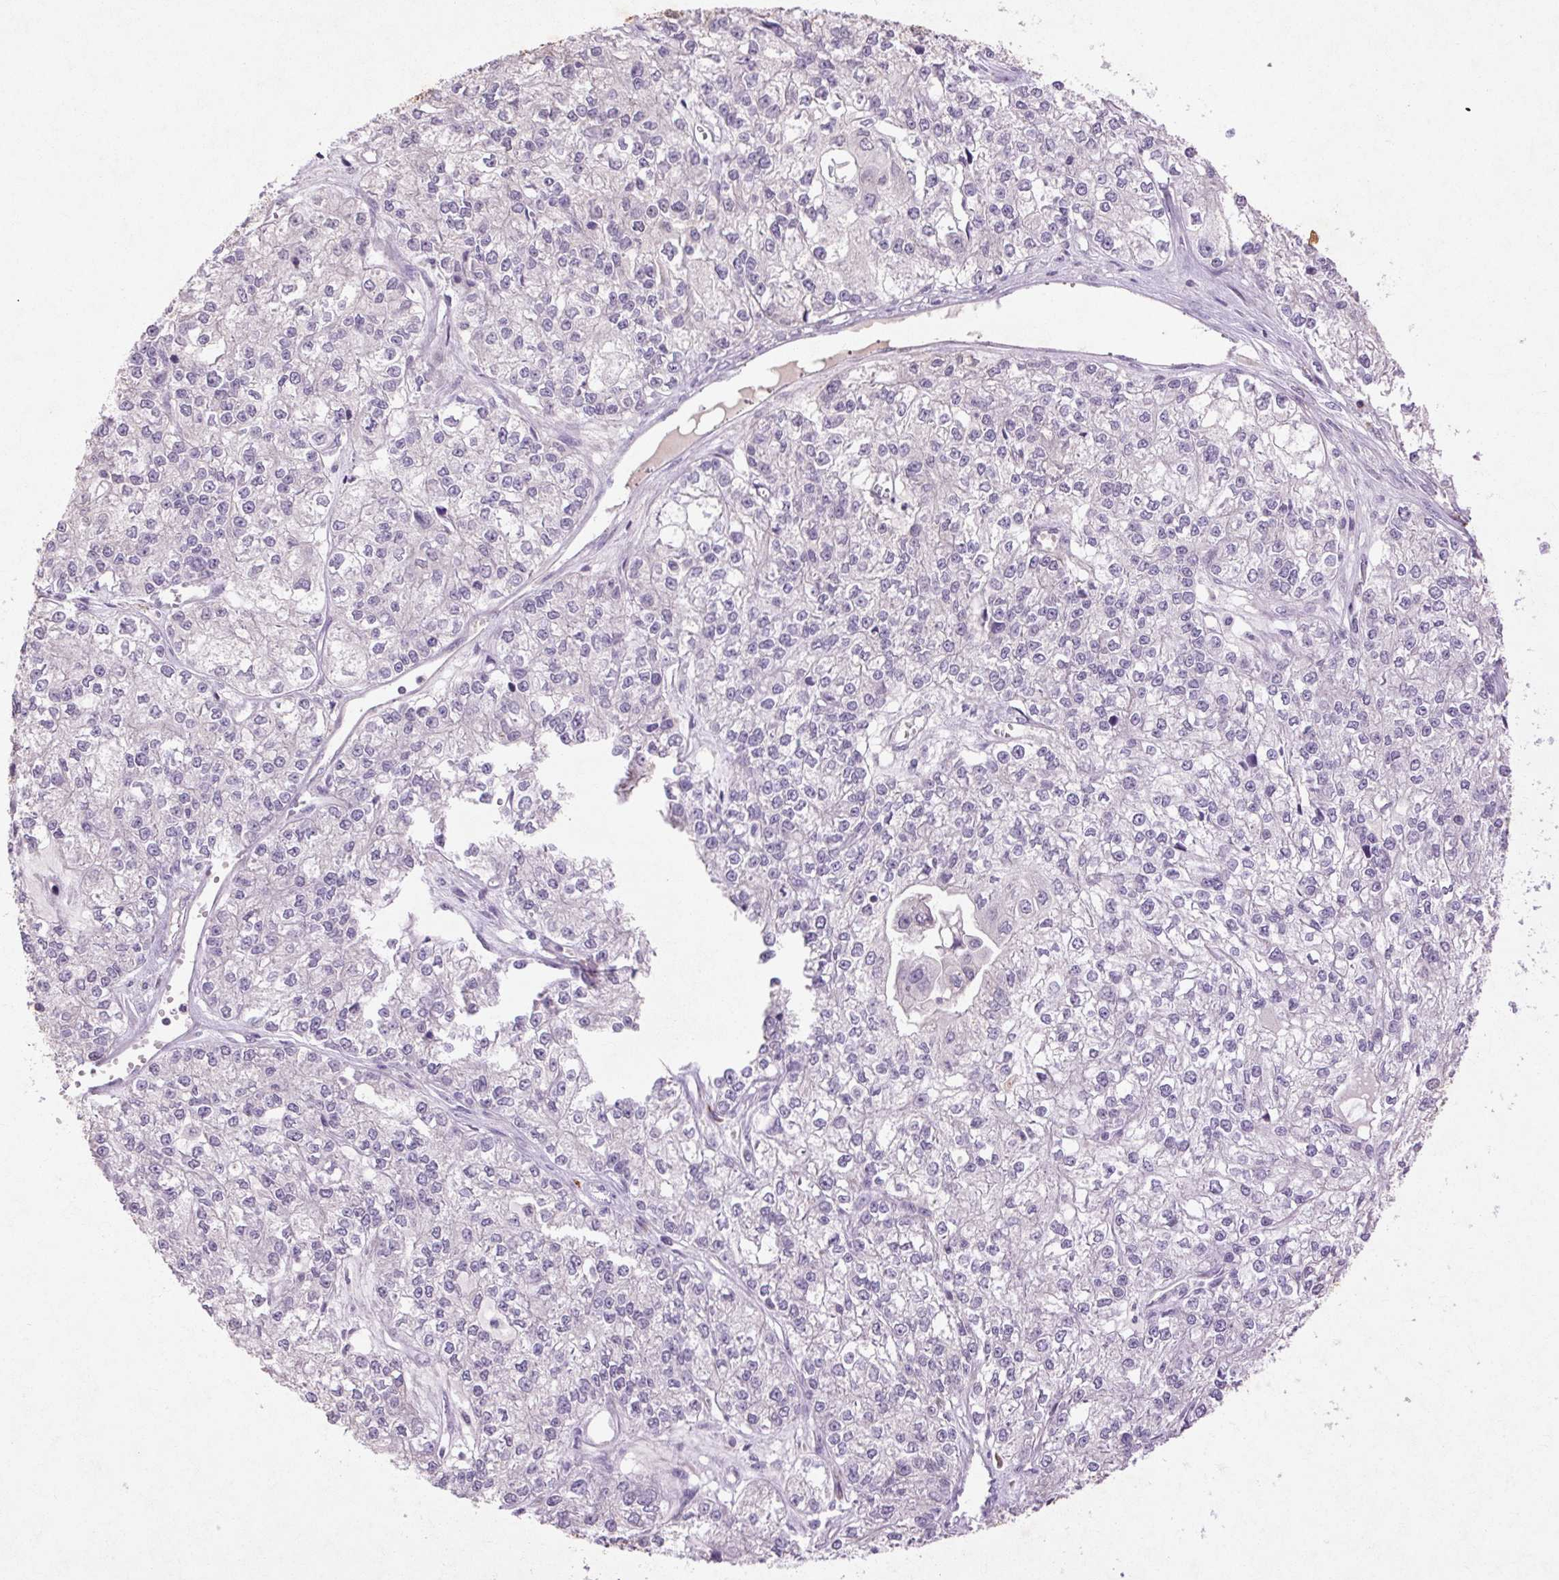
{"staining": {"intensity": "negative", "quantity": "none", "location": "none"}, "tissue": "ovarian cancer", "cell_type": "Tumor cells", "image_type": "cancer", "snomed": [{"axis": "morphology", "description": "Carcinoma, endometroid"}, {"axis": "topography", "description": "Ovary"}], "caption": "This is an immunohistochemistry (IHC) histopathology image of human endometroid carcinoma (ovarian). There is no expression in tumor cells.", "gene": "FNDC7", "patient": {"sex": "female", "age": 64}}